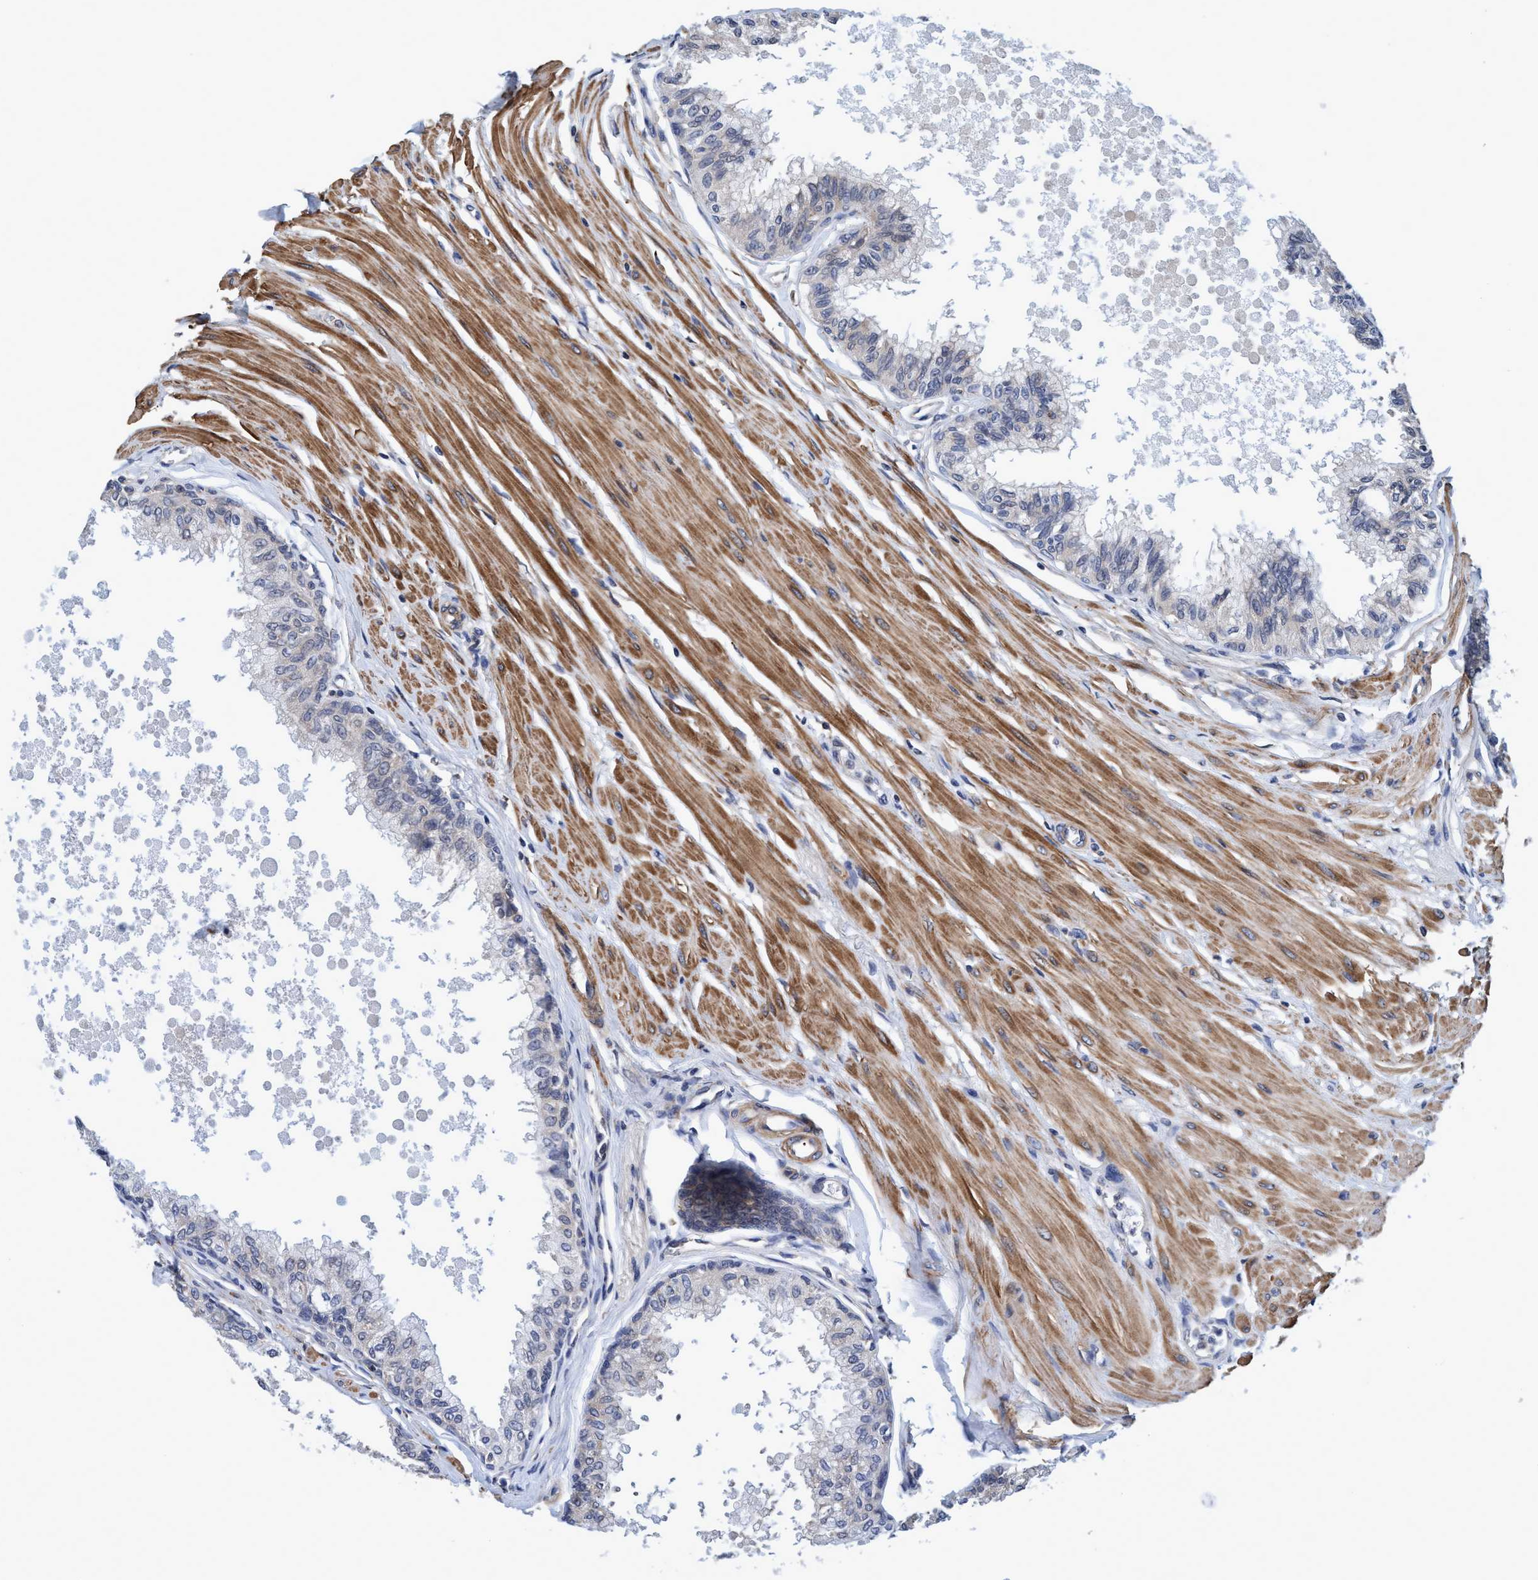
{"staining": {"intensity": "weak", "quantity": "<25%", "location": "cytoplasmic/membranous"}, "tissue": "prostate", "cell_type": "Glandular cells", "image_type": "normal", "snomed": [{"axis": "morphology", "description": "Normal tissue, NOS"}, {"axis": "topography", "description": "Prostate"}, {"axis": "topography", "description": "Seminal veicle"}], "caption": "Normal prostate was stained to show a protein in brown. There is no significant positivity in glandular cells. Nuclei are stained in blue.", "gene": "CALCOCO2", "patient": {"sex": "male", "age": 60}}